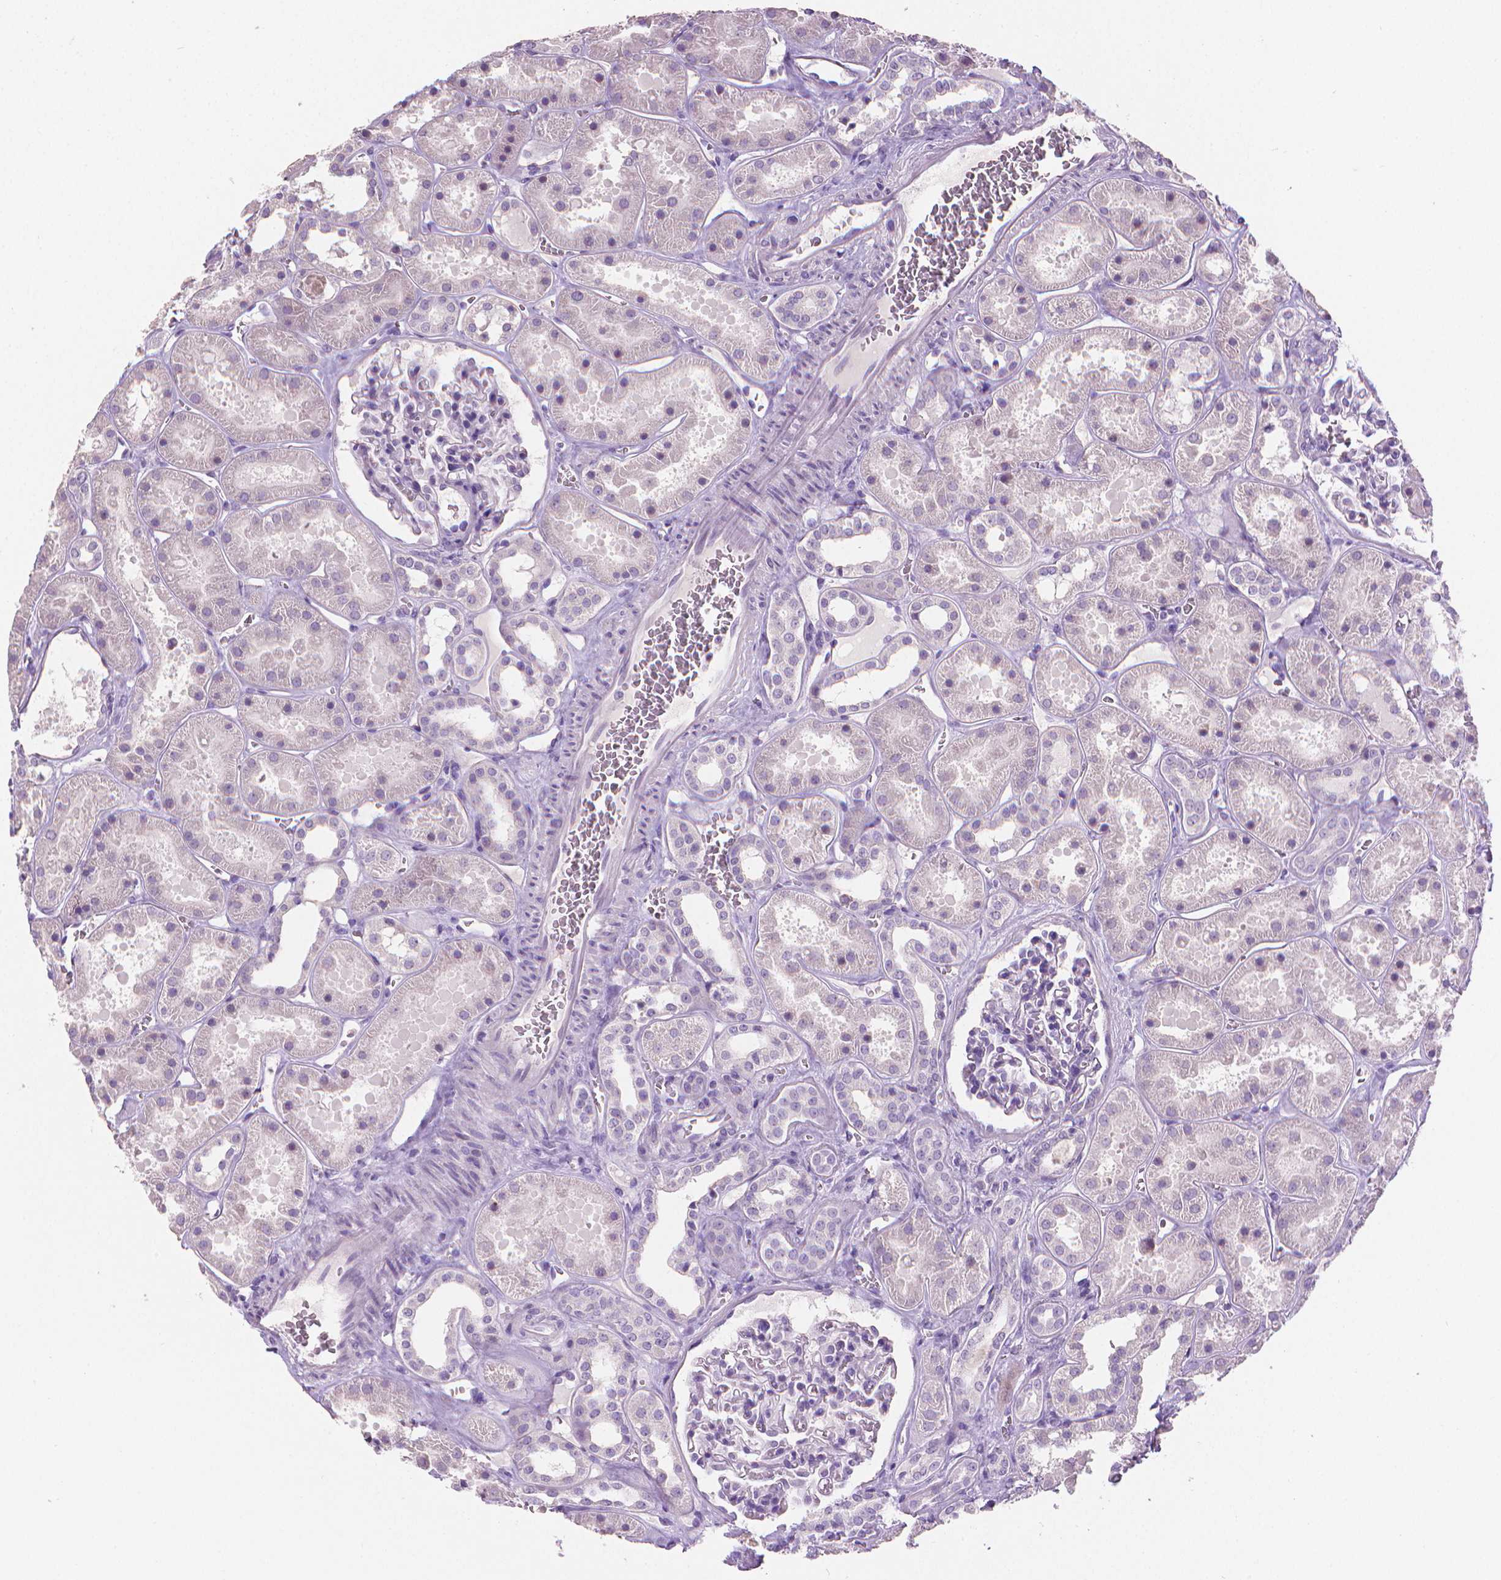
{"staining": {"intensity": "negative", "quantity": "none", "location": "none"}, "tissue": "kidney", "cell_type": "Cells in glomeruli", "image_type": "normal", "snomed": [{"axis": "morphology", "description": "Normal tissue, NOS"}, {"axis": "topography", "description": "Kidney"}], "caption": "Immunohistochemical staining of unremarkable kidney shows no significant staining in cells in glomeruli. (DAB immunohistochemistry, high magnification).", "gene": "TNNI2", "patient": {"sex": "female", "age": 41}}